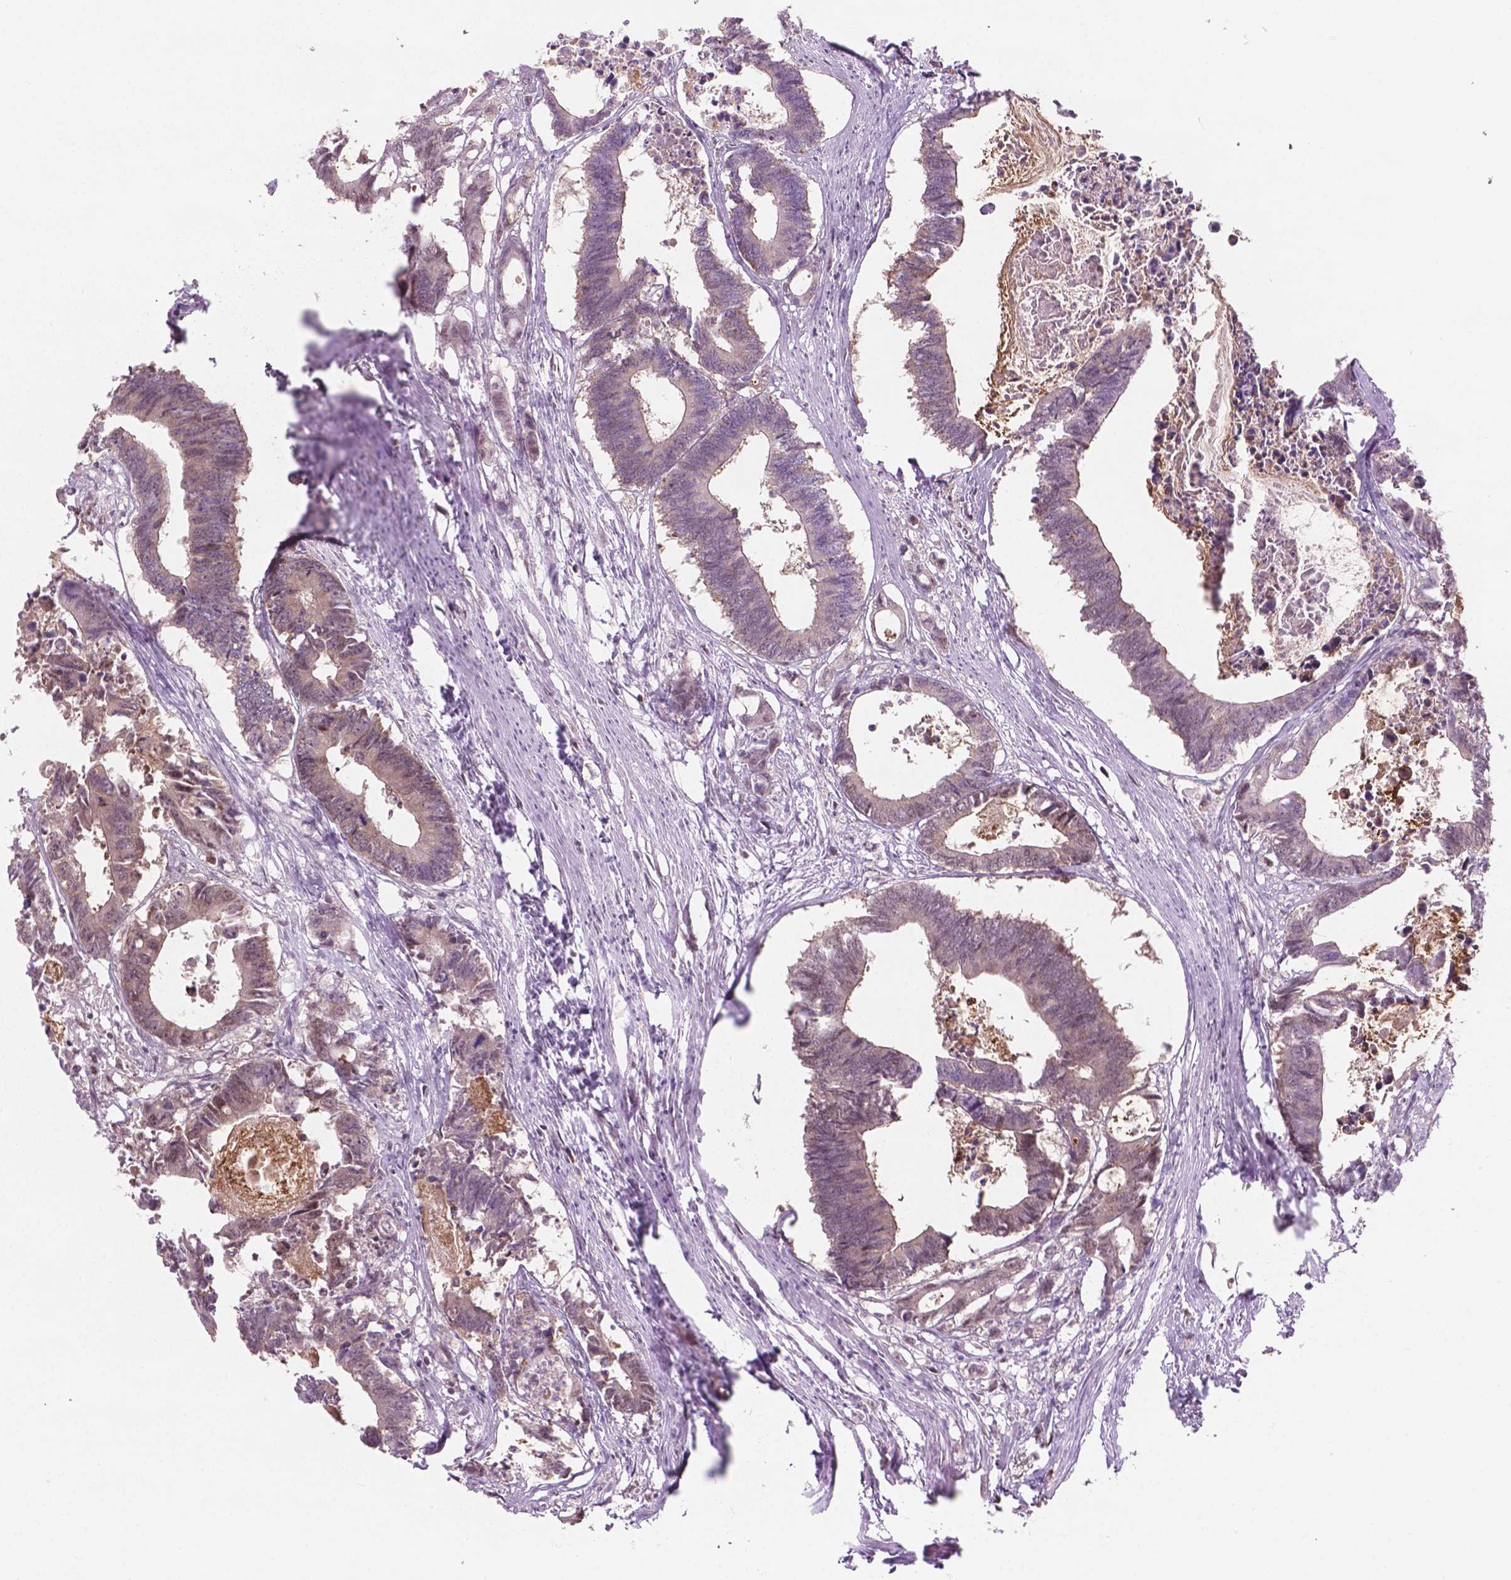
{"staining": {"intensity": "weak", "quantity": "<25%", "location": "nuclear"}, "tissue": "colorectal cancer", "cell_type": "Tumor cells", "image_type": "cancer", "snomed": [{"axis": "morphology", "description": "Adenocarcinoma, NOS"}, {"axis": "topography", "description": "Rectum"}], "caption": "Photomicrograph shows no protein expression in tumor cells of adenocarcinoma (colorectal) tissue.", "gene": "PHAX", "patient": {"sex": "male", "age": 54}}